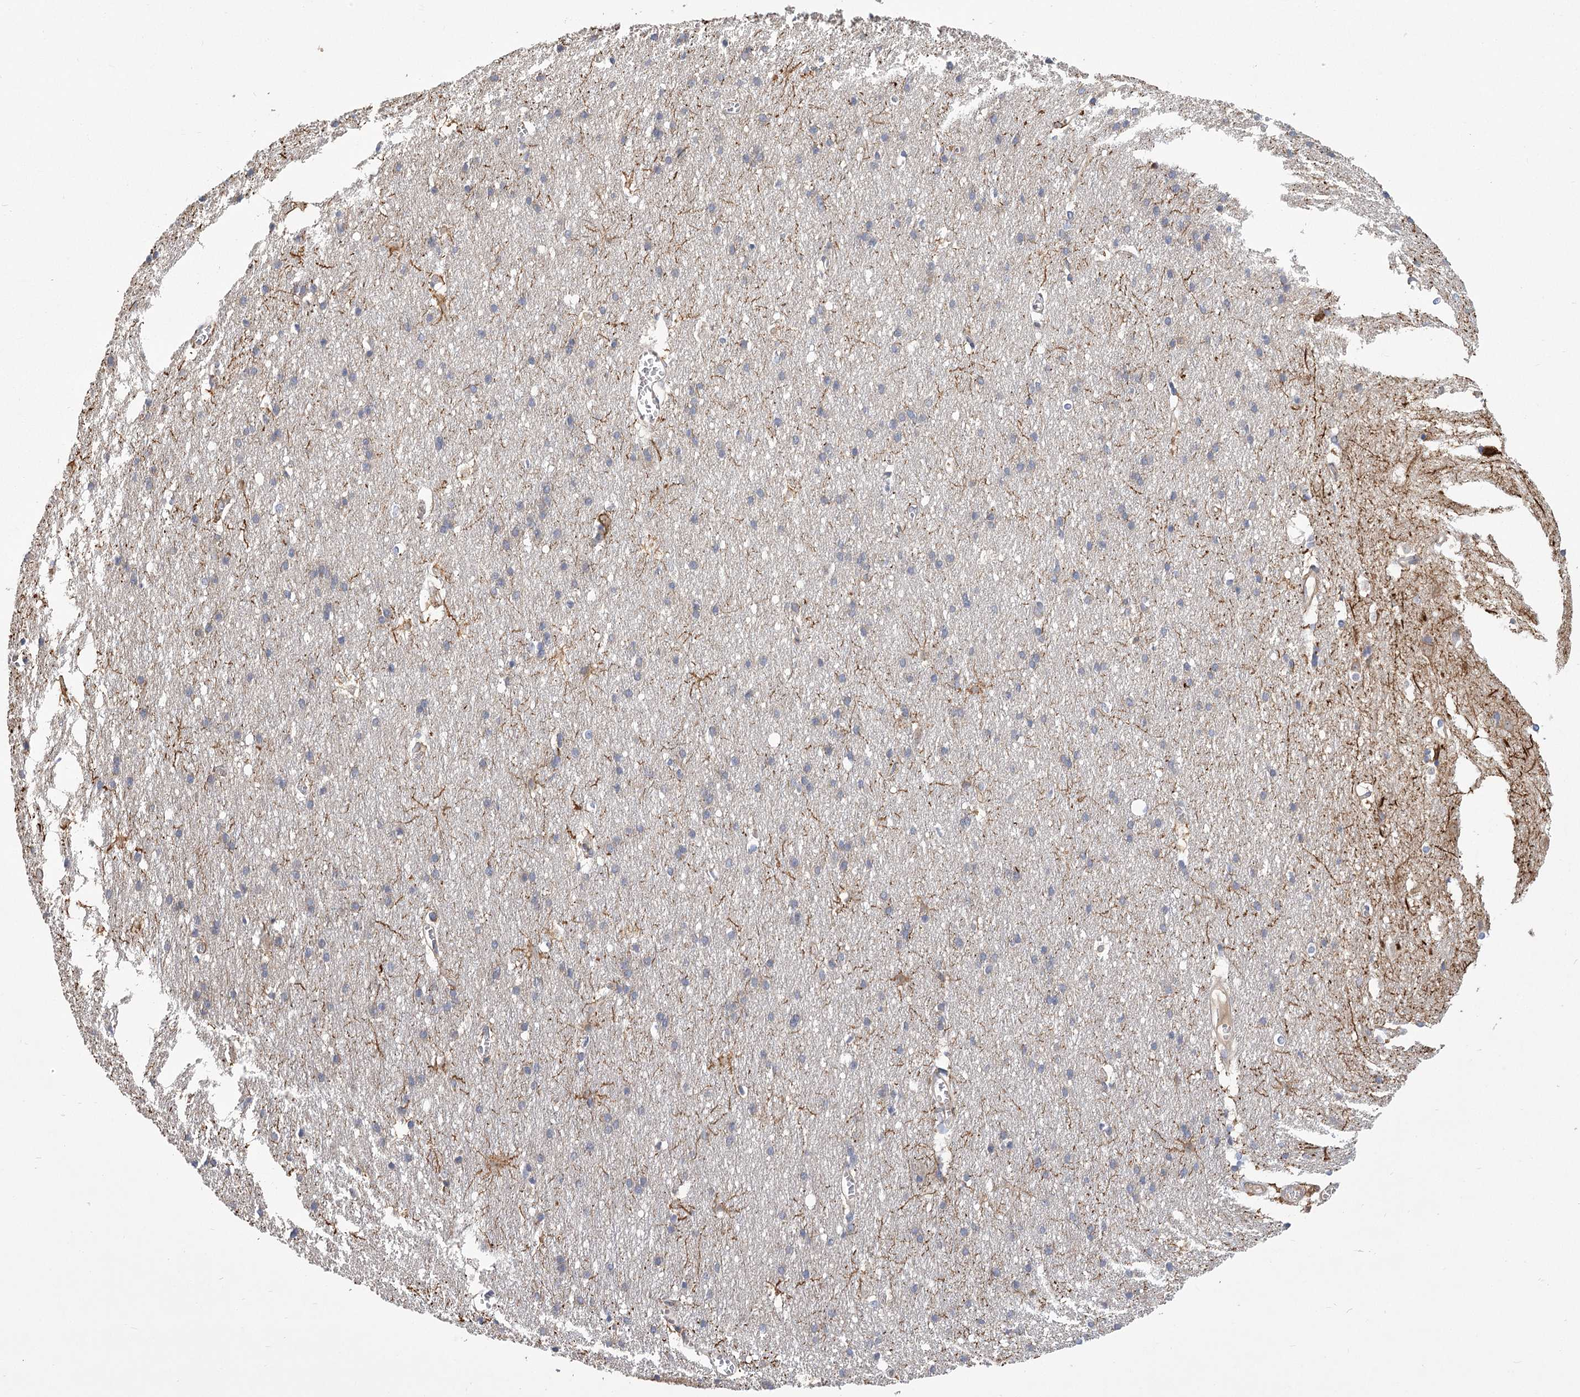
{"staining": {"intensity": "negative", "quantity": "none", "location": "none"}, "tissue": "cerebral cortex", "cell_type": "Endothelial cells", "image_type": "normal", "snomed": [{"axis": "morphology", "description": "Normal tissue, NOS"}, {"axis": "topography", "description": "Cerebral cortex"}], "caption": "The photomicrograph shows no staining of endothelial cells in normal cerebral cortex.", "gene": "CNTLN", "patient": {"sex": "male", "age": 54}}